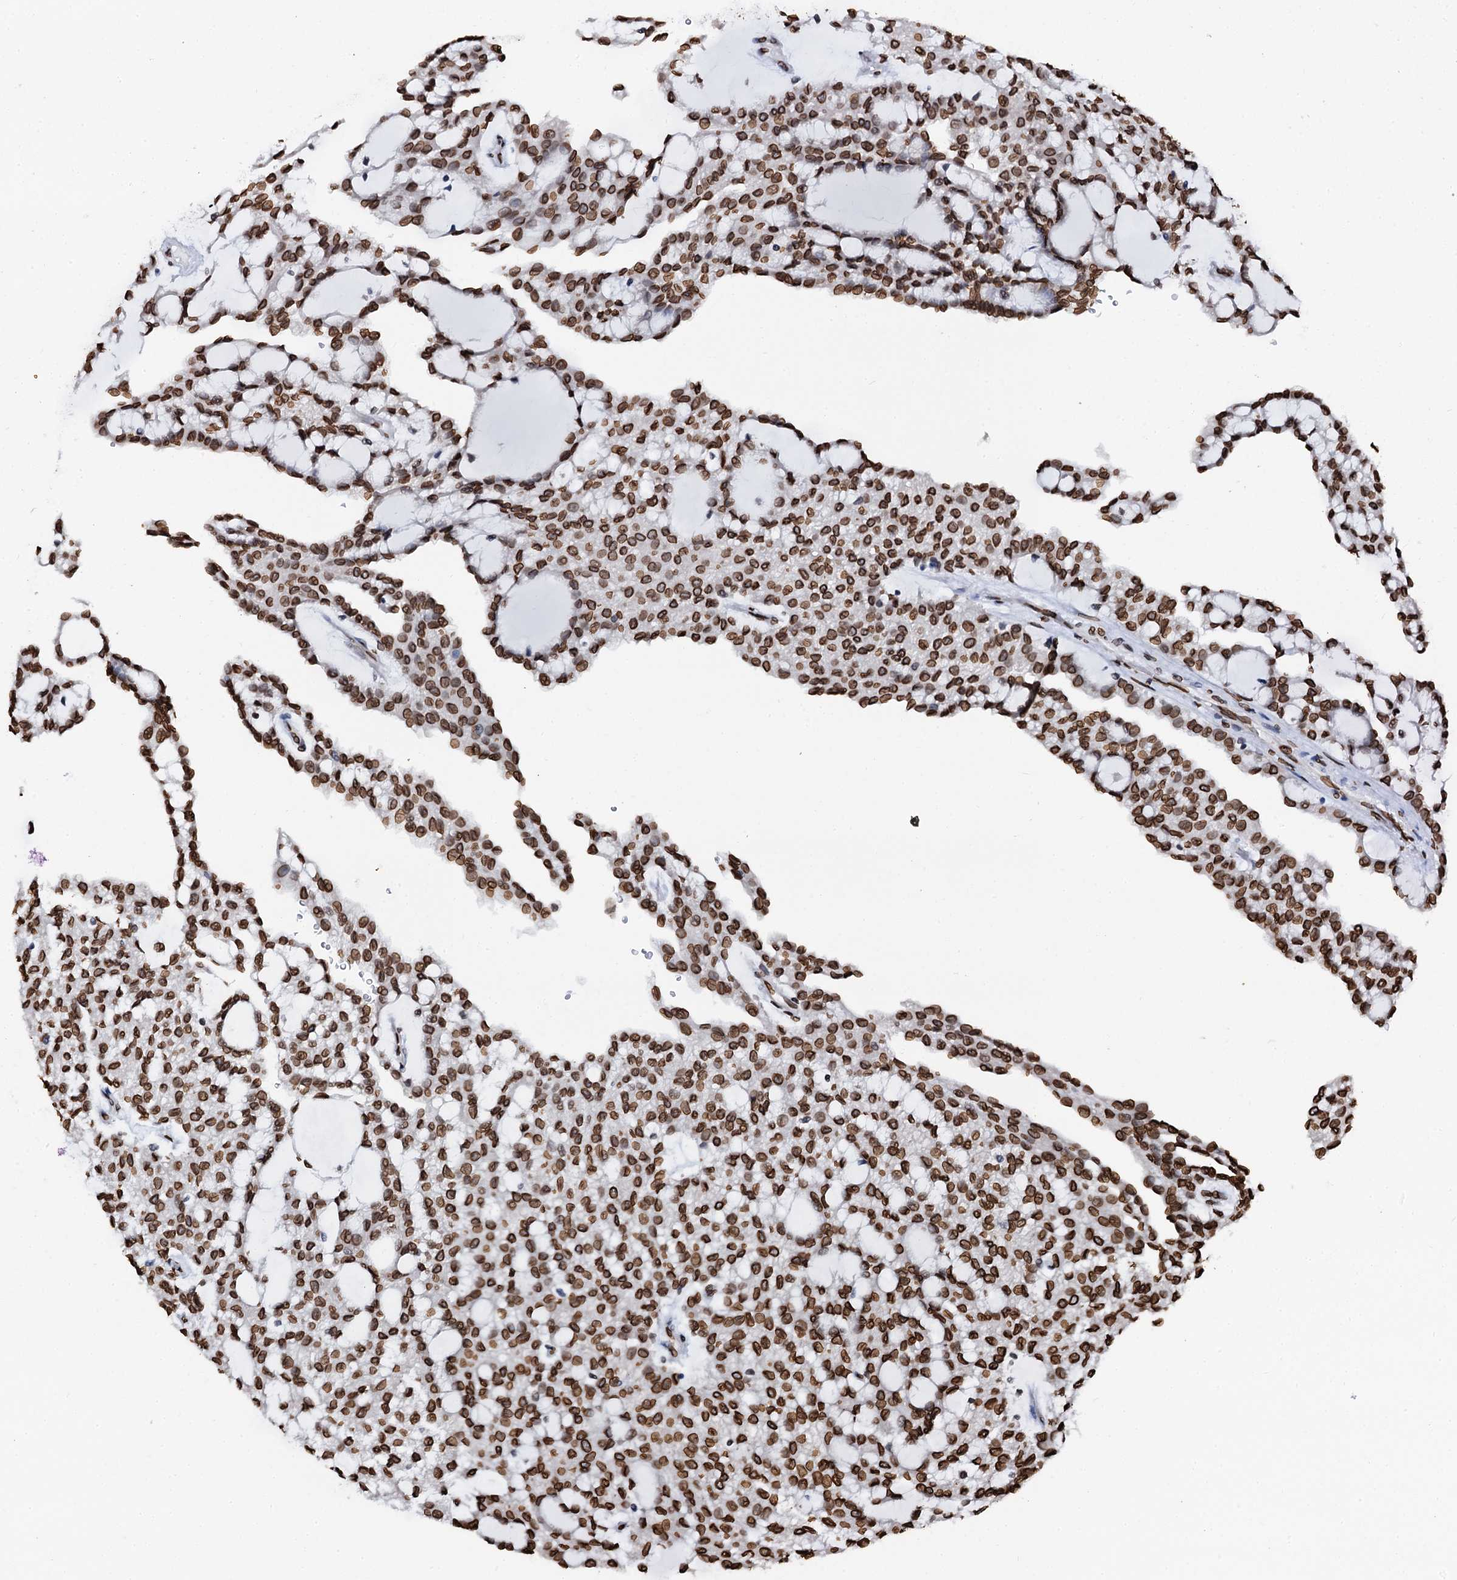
{"staining": {"intensity": "strong", "quantity": ">75%", "location": "nuclear"}, "tissue": "renal cancer", "cell_type": "Tumor cells", "image_type": "cancer", "snomed": [{"axis": "morphology", "description": "Adenocarcinoma, NOS"}, {"axis": "topography", "description": "Kidney"}], "caption": "DAB immunohistochemical staining of adenocarcinoma (renal) shows strong nuclear protein expression in approximately >75% of tumor cells. The protein of interest is stained brown, and the nuclei are stained in blue (DAB (3,3'-diaminobenzidine) IHC with brightfield microscopy, high magnification).", "gene": "KATNAL2", "patient": {"sex": "male", "age": 63}}